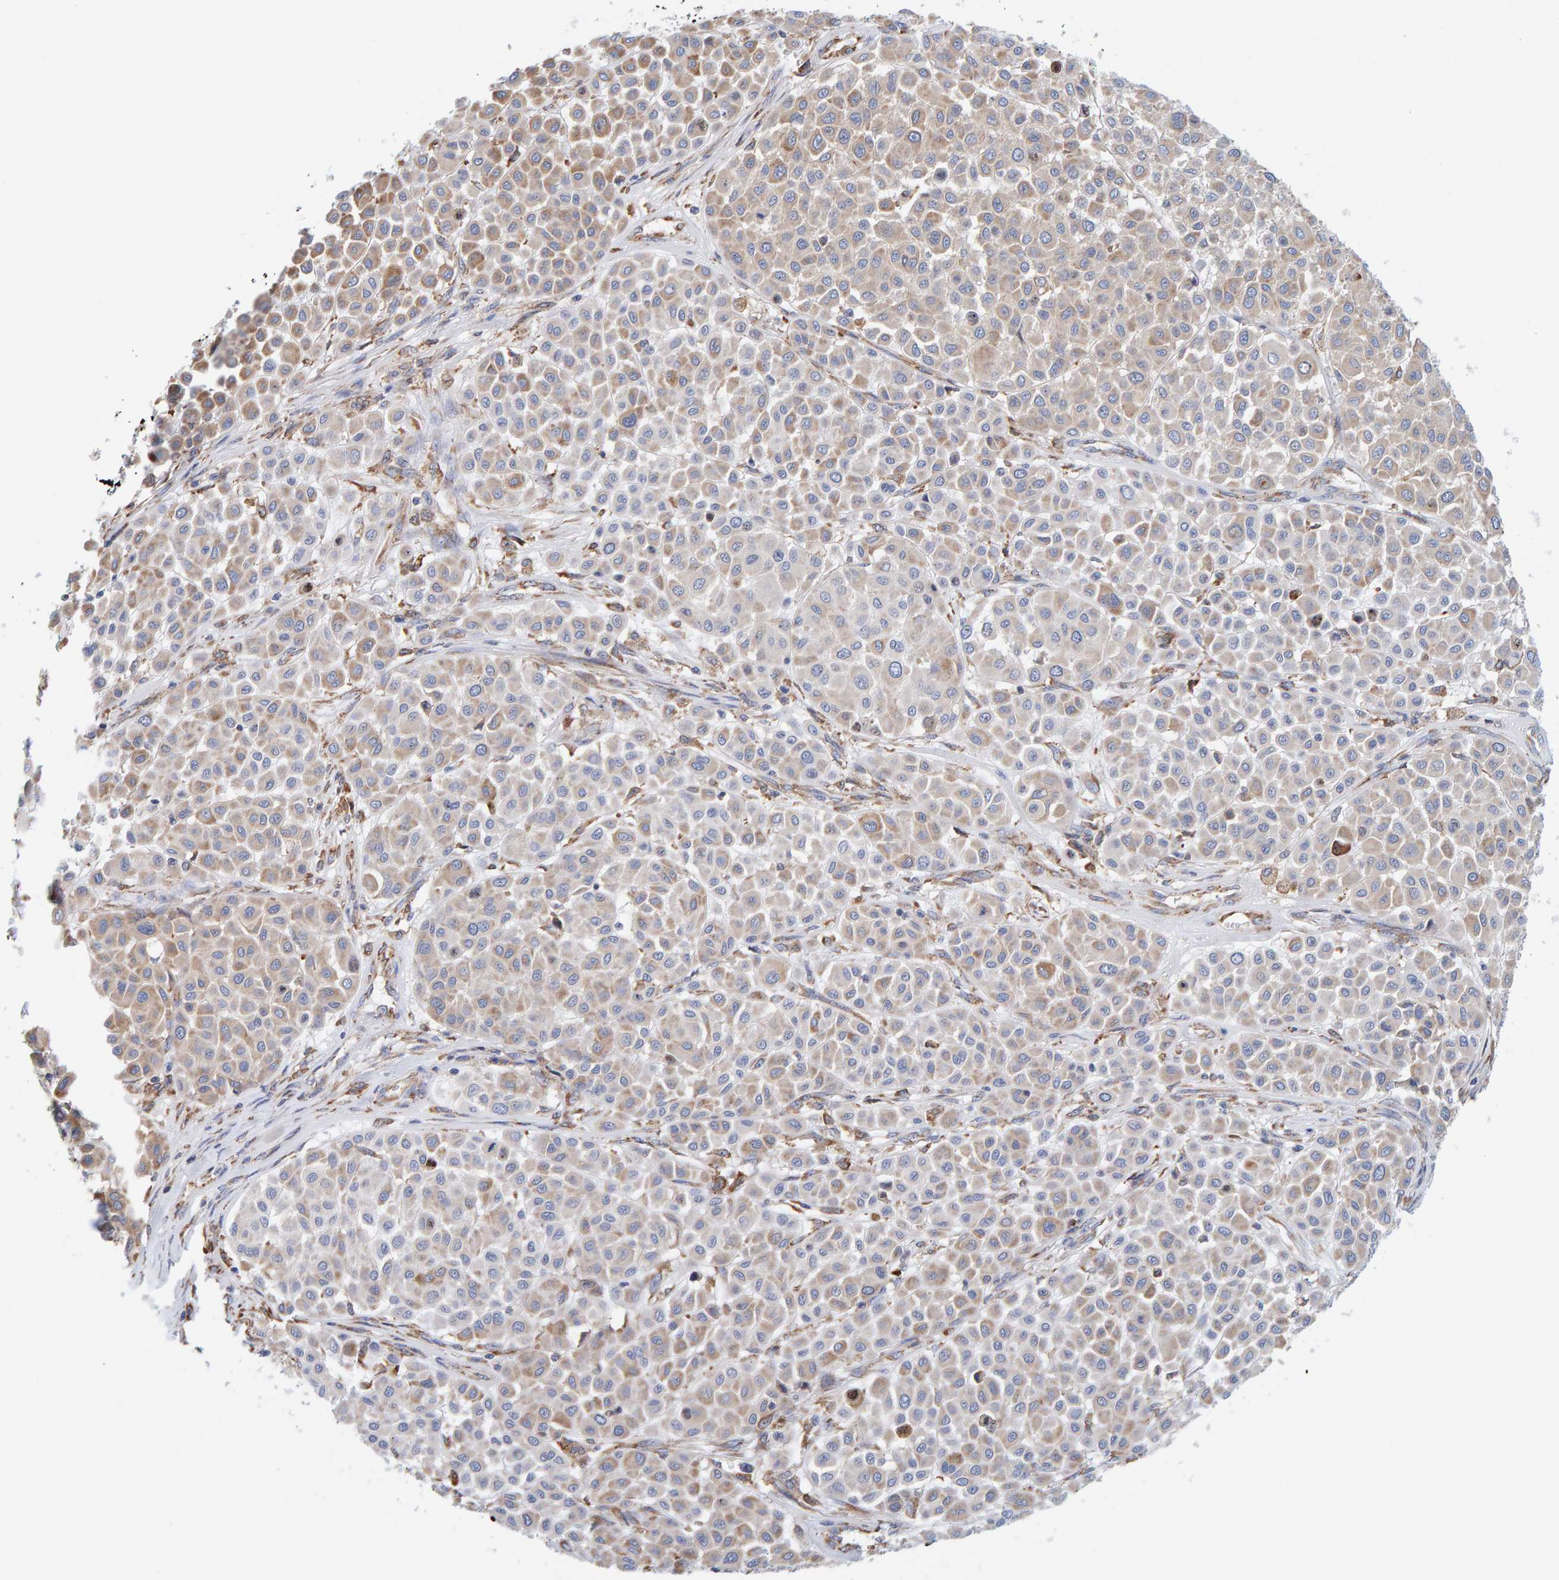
{"staining": {"intensity": "moderate", "quantity": "25%-75%", "location": "cytoplasmic/membranous"}, "tissue": "melanoma", "cell_type": "Tumor cells", "image_type": "cancer", "snomed": [{"axis": "morphology", "description": "Malignant melanoma, Metastatic site"}, {"axis": "topography", "description": "Soft tissue"}], "caption": "Immunohistochemistry micrograph of human melanoma stained for a protein (brown), which demonstrates medium levels of moderate cytoplasmic/membranous positivity in approximately 25%-75% of tumor cells.", "gene": "SGPL1", "patient": {"sex": "male", "age": 41}}